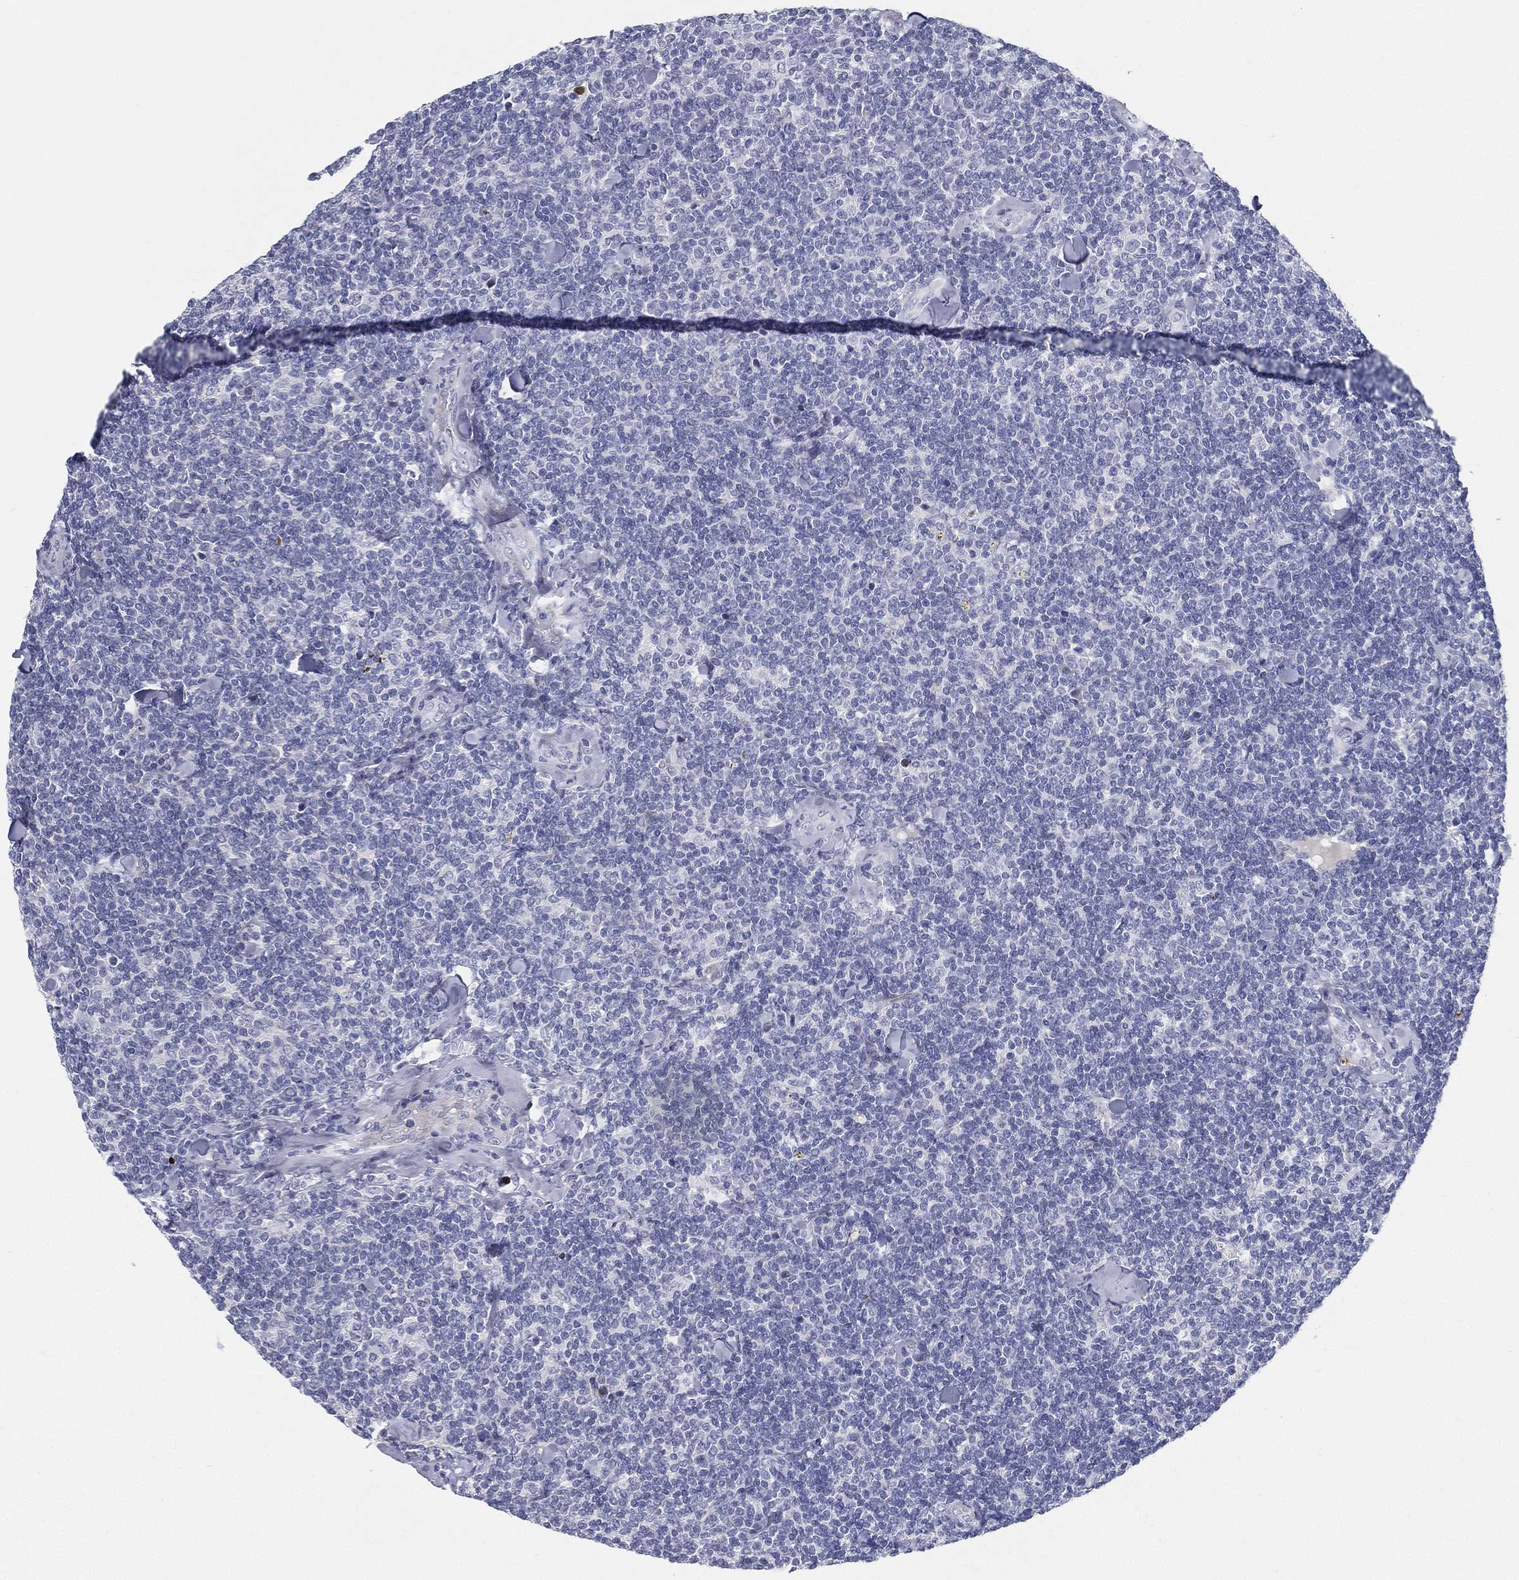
{"staining": {"intensity": "negative", "quantity": "none", "location": "none"}, "tissue": "lymphoma", "cell_type": "Tumor cells", "image_type": "cancer", "snomed": [{"axis": "morphology", "description": "Malignant lymphoma, non-Hodgkin's type, Low grade"}, {"axis": "topography", "description": "Lymph node"}], "caption": "DAB immunohistochemical staining of human malignant lymphoma, non-Hodgkin's type (low-grade) demonstrates no significant positivity in tumor cells. (DAB immunohistochemistry (IHC) visualized using brightfield microscopy, high magnification).", "gene": "SPPL2C", "patient": {"sex": "female", "age": 56}}